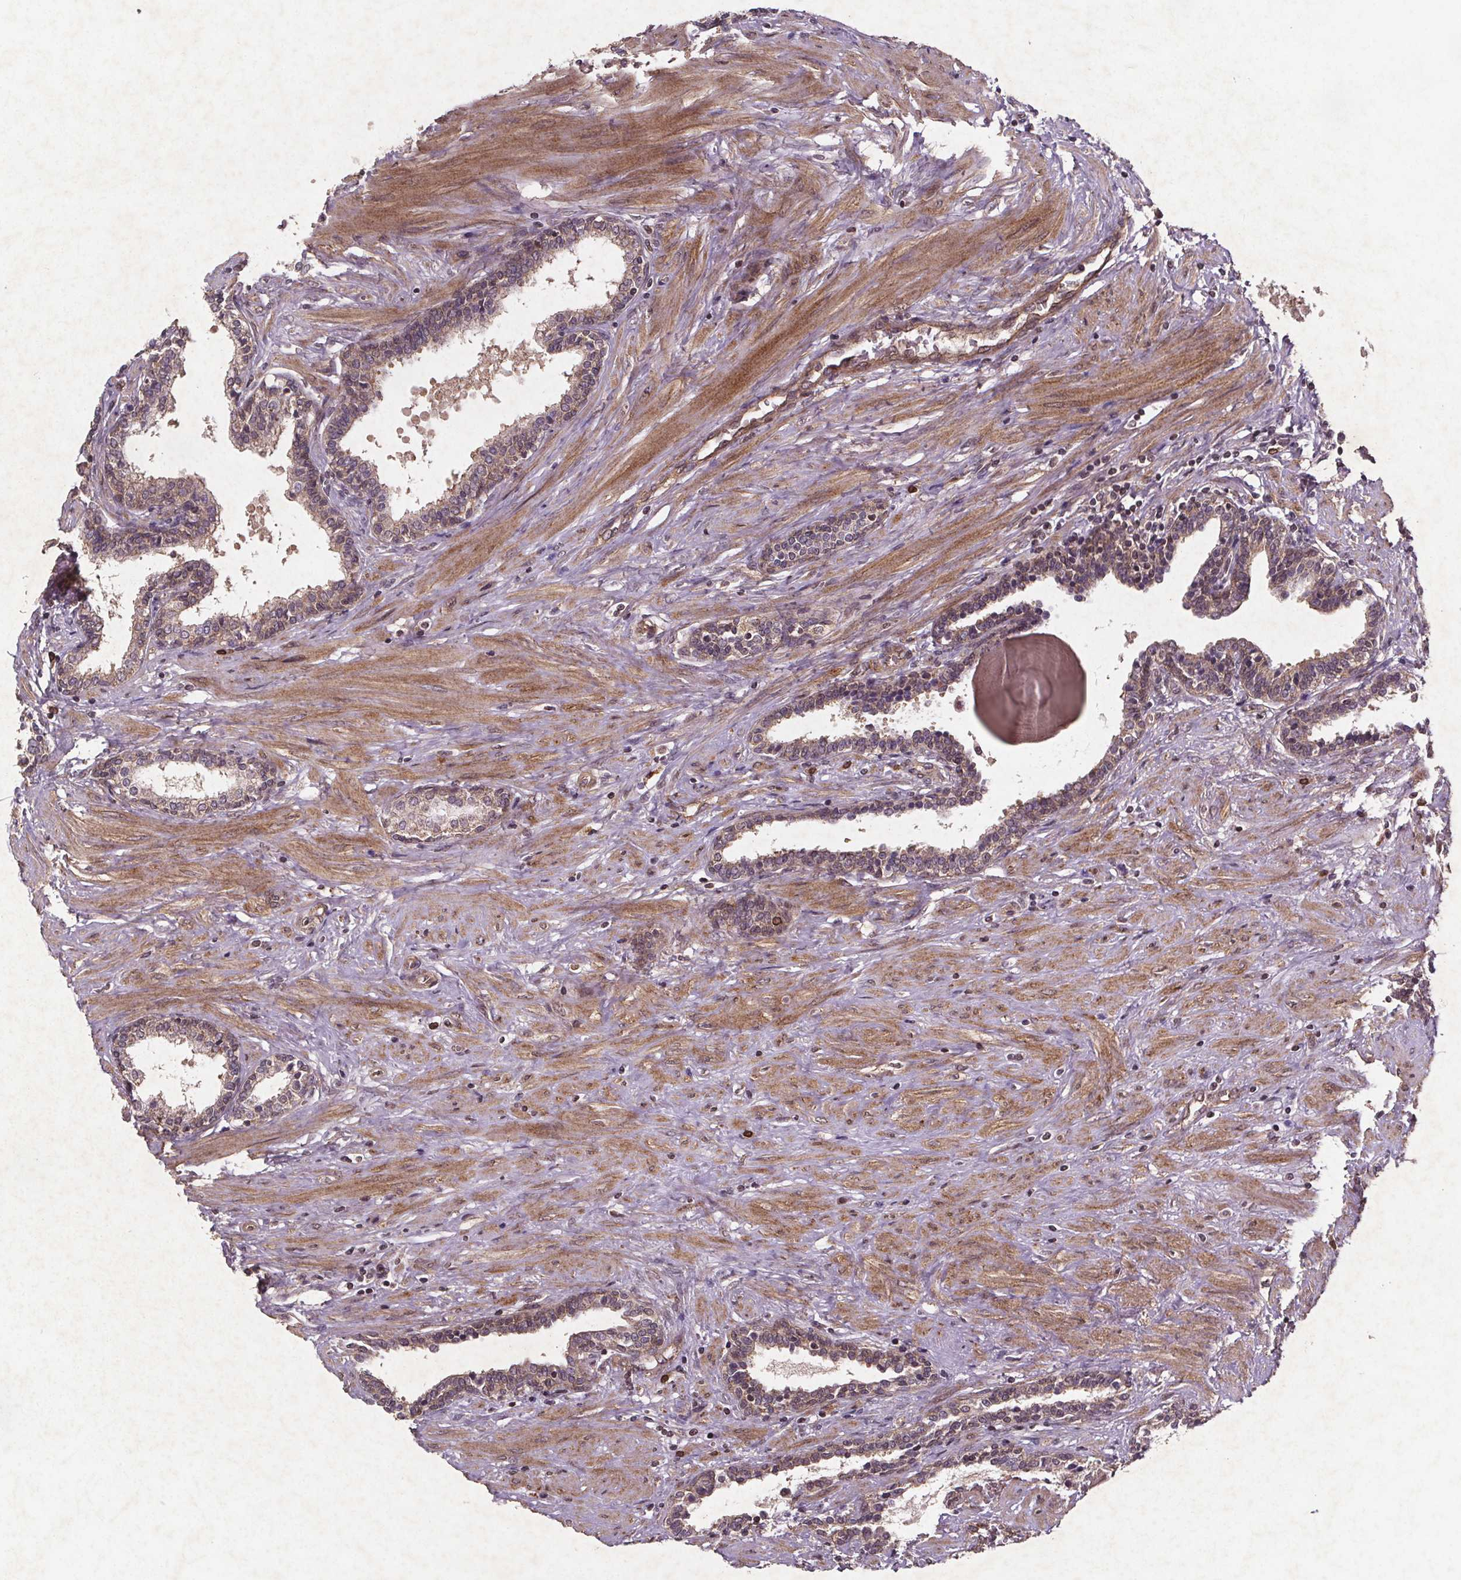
{"staining": {"intensity": "negative", "quantity": "none", "location": "none"}, "tissue": "prostate", "cell_type": "Glandular cells", "image_type": "normal", "snomed": [{"axis": "morphology", "description": "Normal tissue, NOS"}, {"axis": "topography", "description": "Prostate"}], "caption": "IHC of benign human prostate exhibits no positivity in glandular cells. The staining was performed using DAB (3,3'-diaminobenzidine) to visualize the protein expression in brown, while the nuclei were stained in blue with hematoxylin (Magnification: 20x).", "gene": "STRN3", "patient": {"sex": "male", "age": 55}}